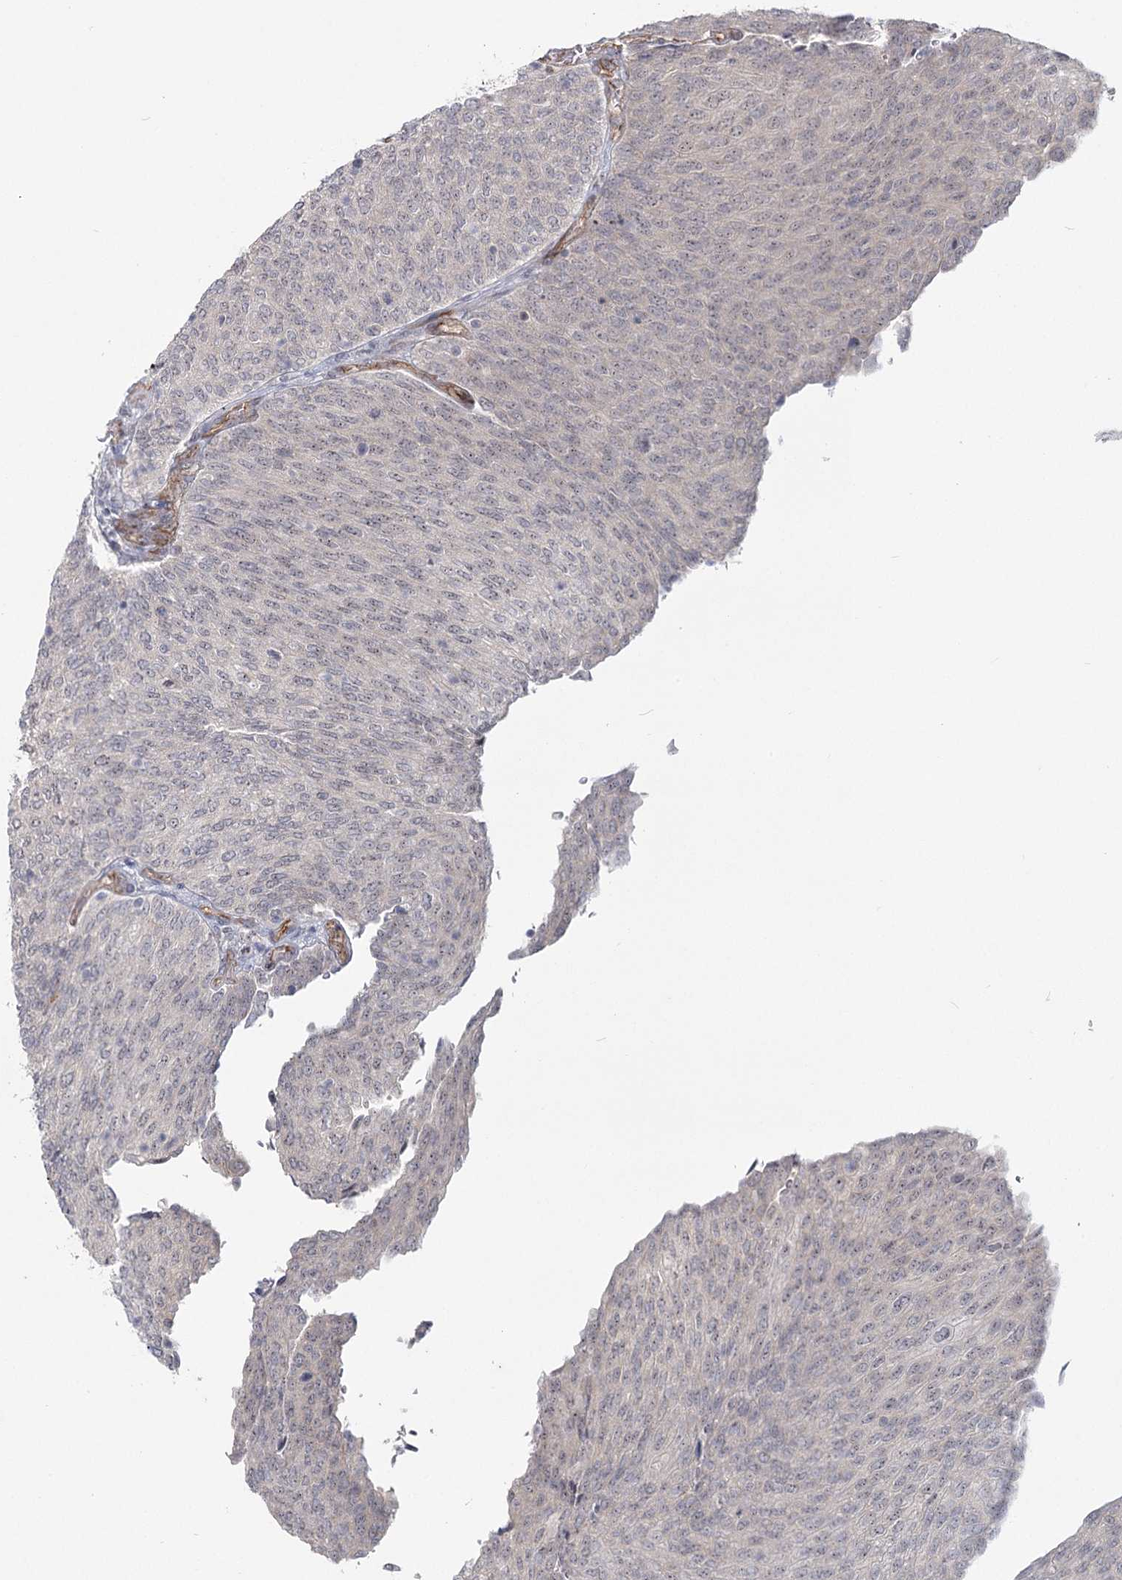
{"staining": {"intensity": "negative", "quantity": "none", "location": "none"}, "tissue": "urothelial cancer", "cell_type": "Tumor cells", "image_type": "cancer", "snomed": [{"axis": "morphology", "description": "Urothelial carcinoma, Low grade"}, {"axis": "topography", "description": "Urinary bladder"}], "caption": "A high-resolution histopathology image shows immunohistochemistry staining of urothelial carcinoma (low-grade), which shows no significant expression in tumor cells. Nuclei are stained in blue.", "gene": "RPP14", "patient": {"sex": "female", "age": 79}}